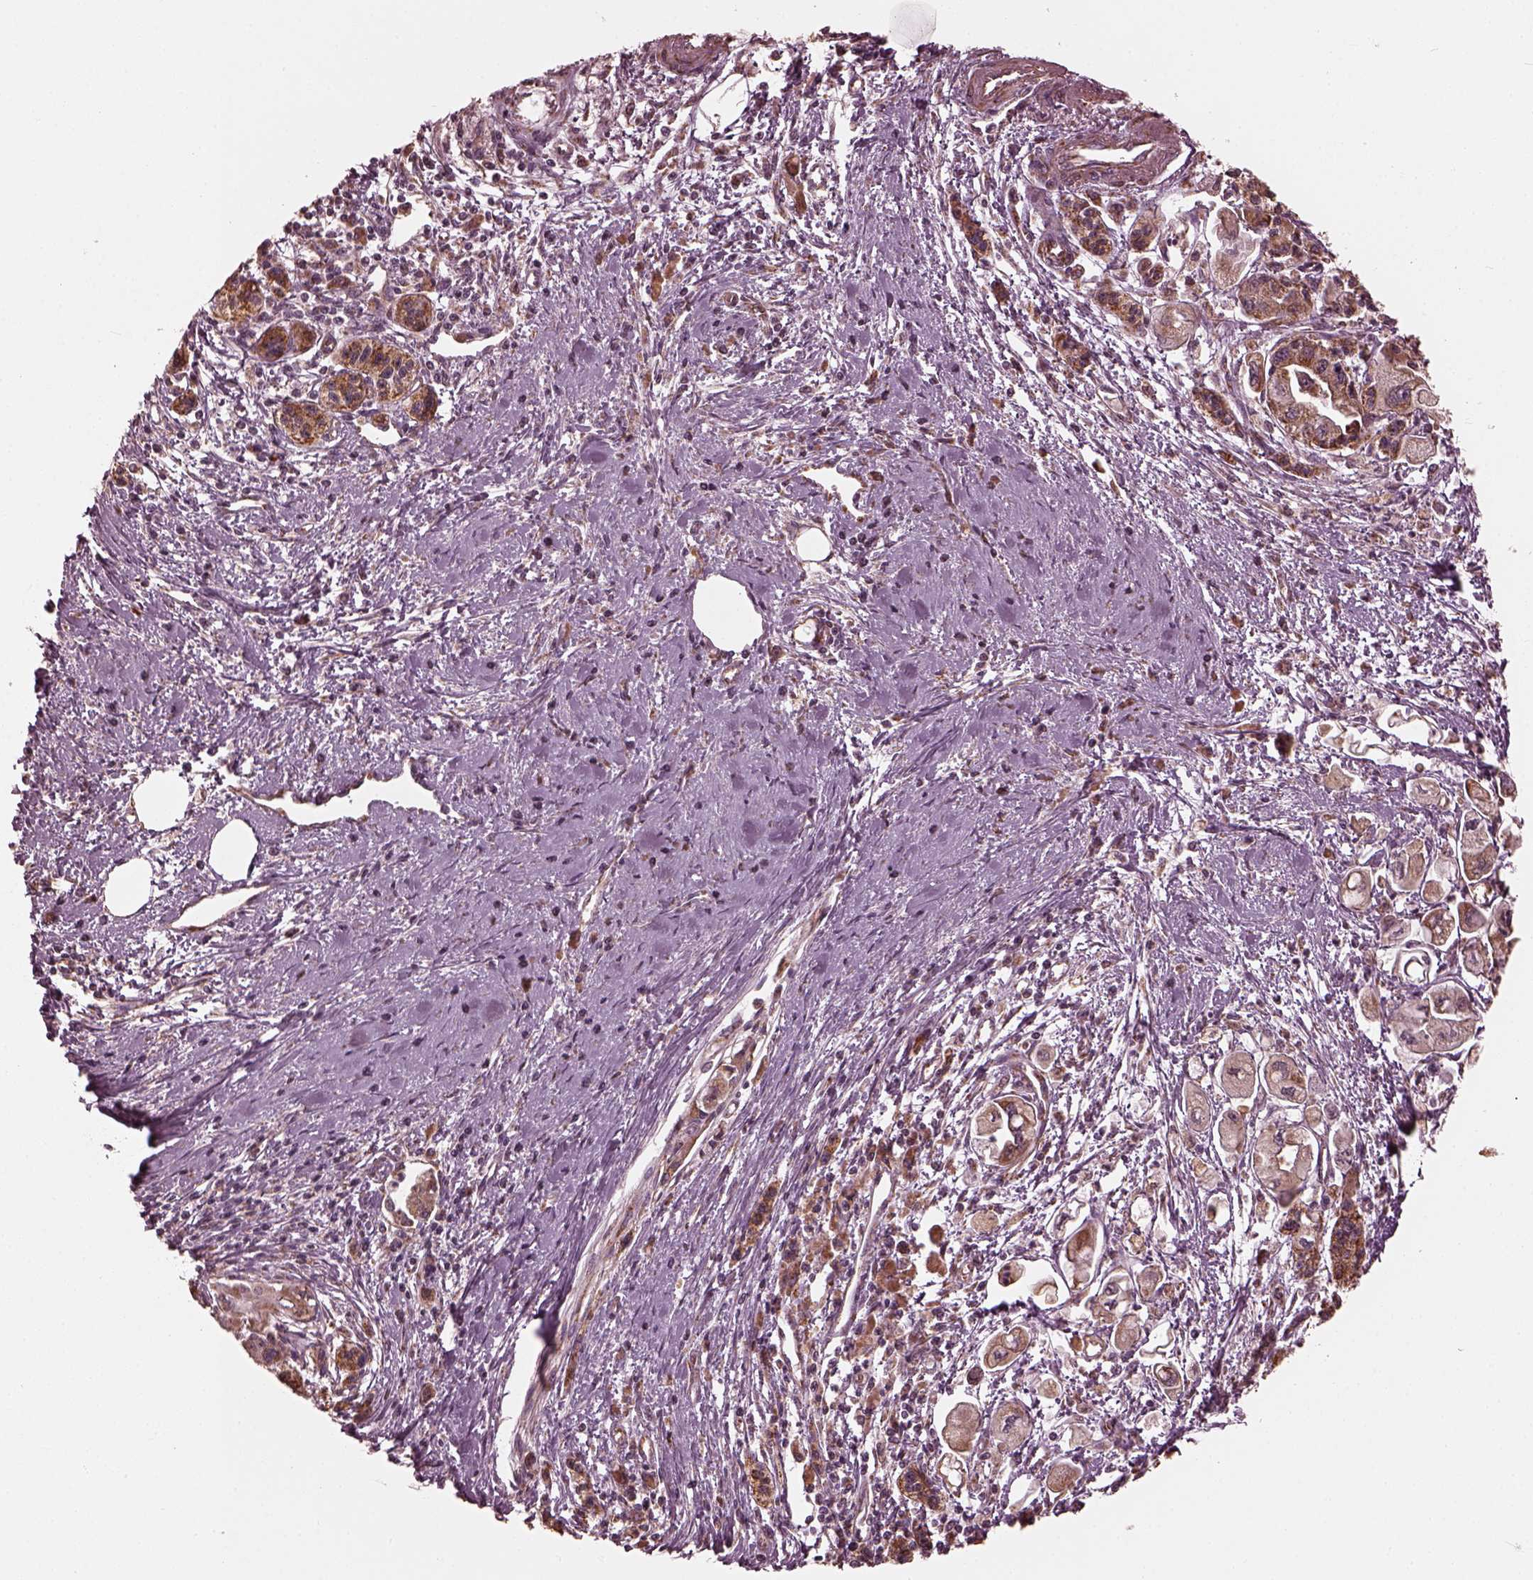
{"staining": {"intensity": "moderate", "quantity": "25%-75%", "location": "cytoplasmic/membranous"}, "tissue": "pancreatic cancer", "cell_type": "Tumor cells", "image_type": "cancer", "snomed": [{"axis": "morphology", "description": "Adenocarcinoma, NOS"}, {"axis": "topography", "description": "Pancreas"}], "caption": "This photomicrograph reveals immunohistochemistry staining of adenocarcinoma (pancreatic), with medium moderate cytoplasmic/membranous staining in about 25%-75% of tumor cells.", "gene": "NDUFB10", "patient": {"sex": "male", "age": 70}}